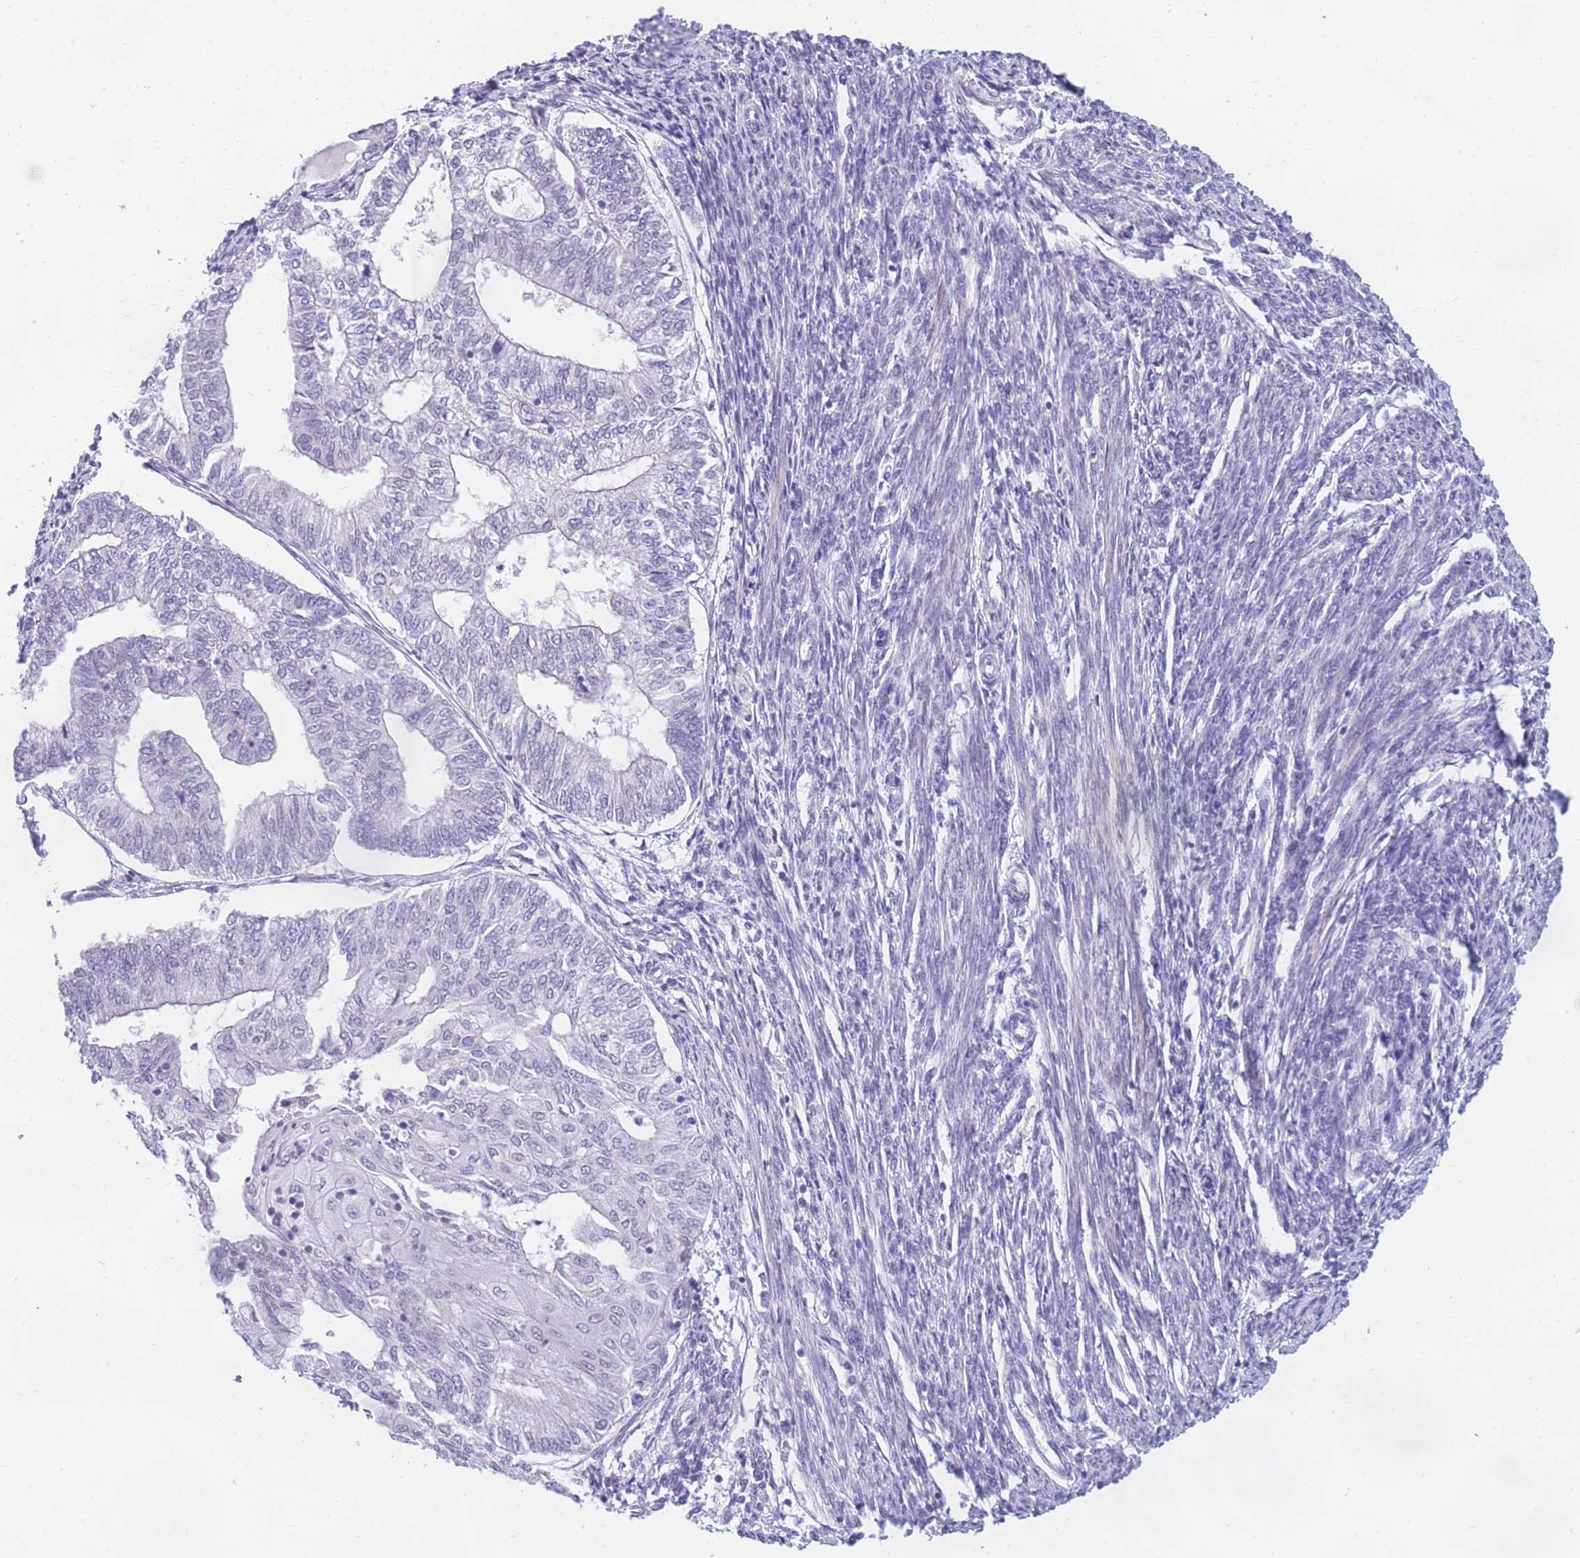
{"staining": {"intensity": "weak", "quantity": "<25%", "location": "cytoplasmic/membranous"}, "tissue": "smooth muscle", "cell_type": "Smooth muscle cells", "image_type": "normal", "snomed": [{"axis": "morphology", "description": "Normal tissue, NOS"}, {"axis": "topography", "description": "Smooth muscle"}, {"axis": "topography", "description": "Uterus"}], "caption": "Immunohistochemistry (IHC) histopathology image of normal smooth muscle stained for a protein (brown), which demonstrates no positivity in smooth muscle cells. (Stains: DAB (3,3'-diaminobenzidine) immunohistochemistry (IHC) with hematoxylin counter stain, Microscopy: brightfield microscopy at high magnification).", "gene": "DDX49", "patient": {"sex": "female", "age": 59}}